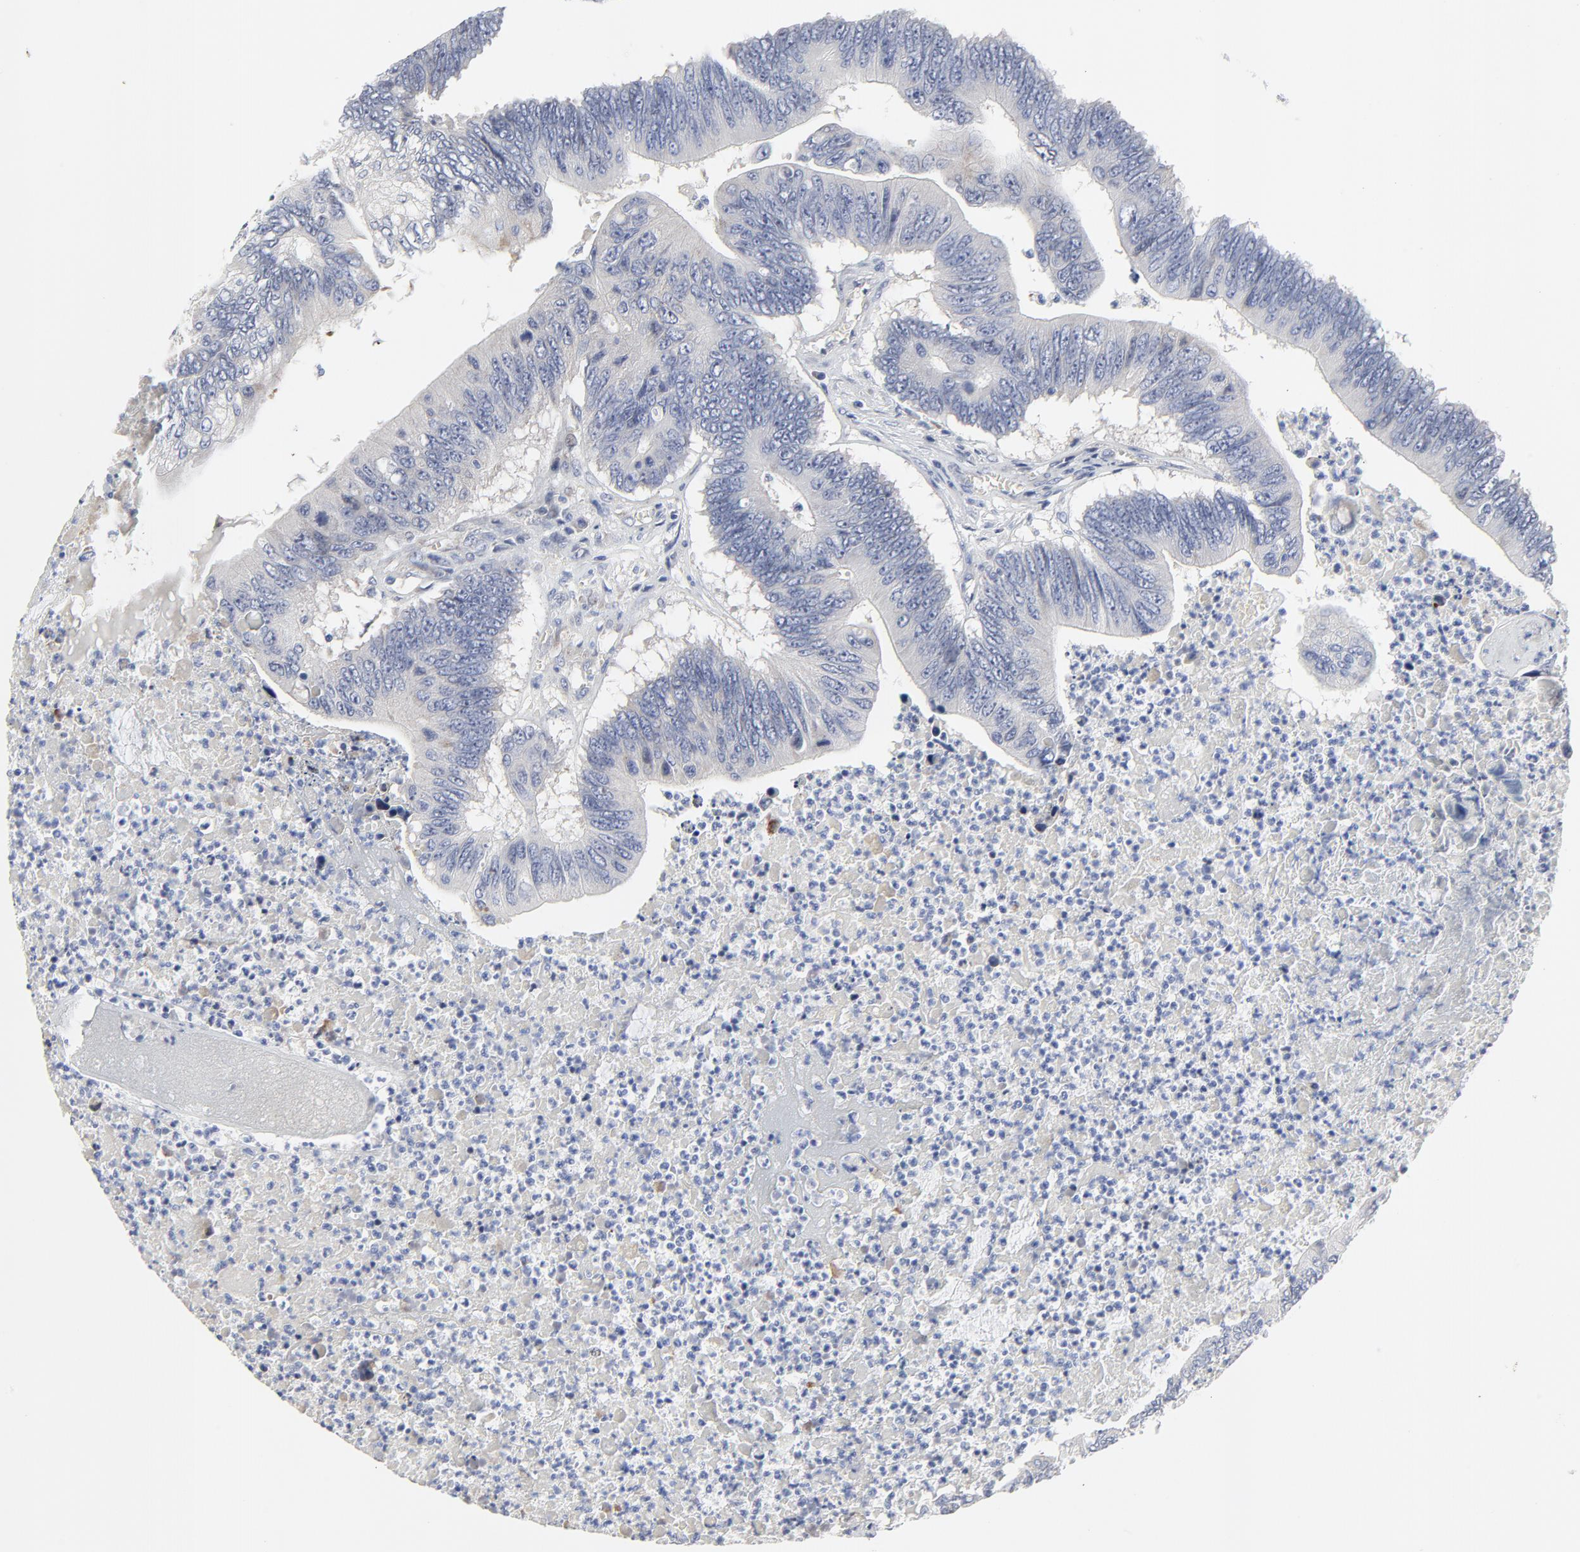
{"staining": {"intensity": "negative", "quantity": "none", "location": "none"}, "tissue": "colorectal cancer", "cell_type": "Tumor cells", "image_type": "cancer", "snomed": [{"axis": "morphology", "description": "Adenocarcinoma, NOS"}, {"axis": "topography", "description": "Colon"}], "caption": "Colorectal adenocarcinoma stained for a protein using IHC exhibits no staining tumor cells.", "gene": "NLGN3", "patient": {"sex": "male", "age": 65}}